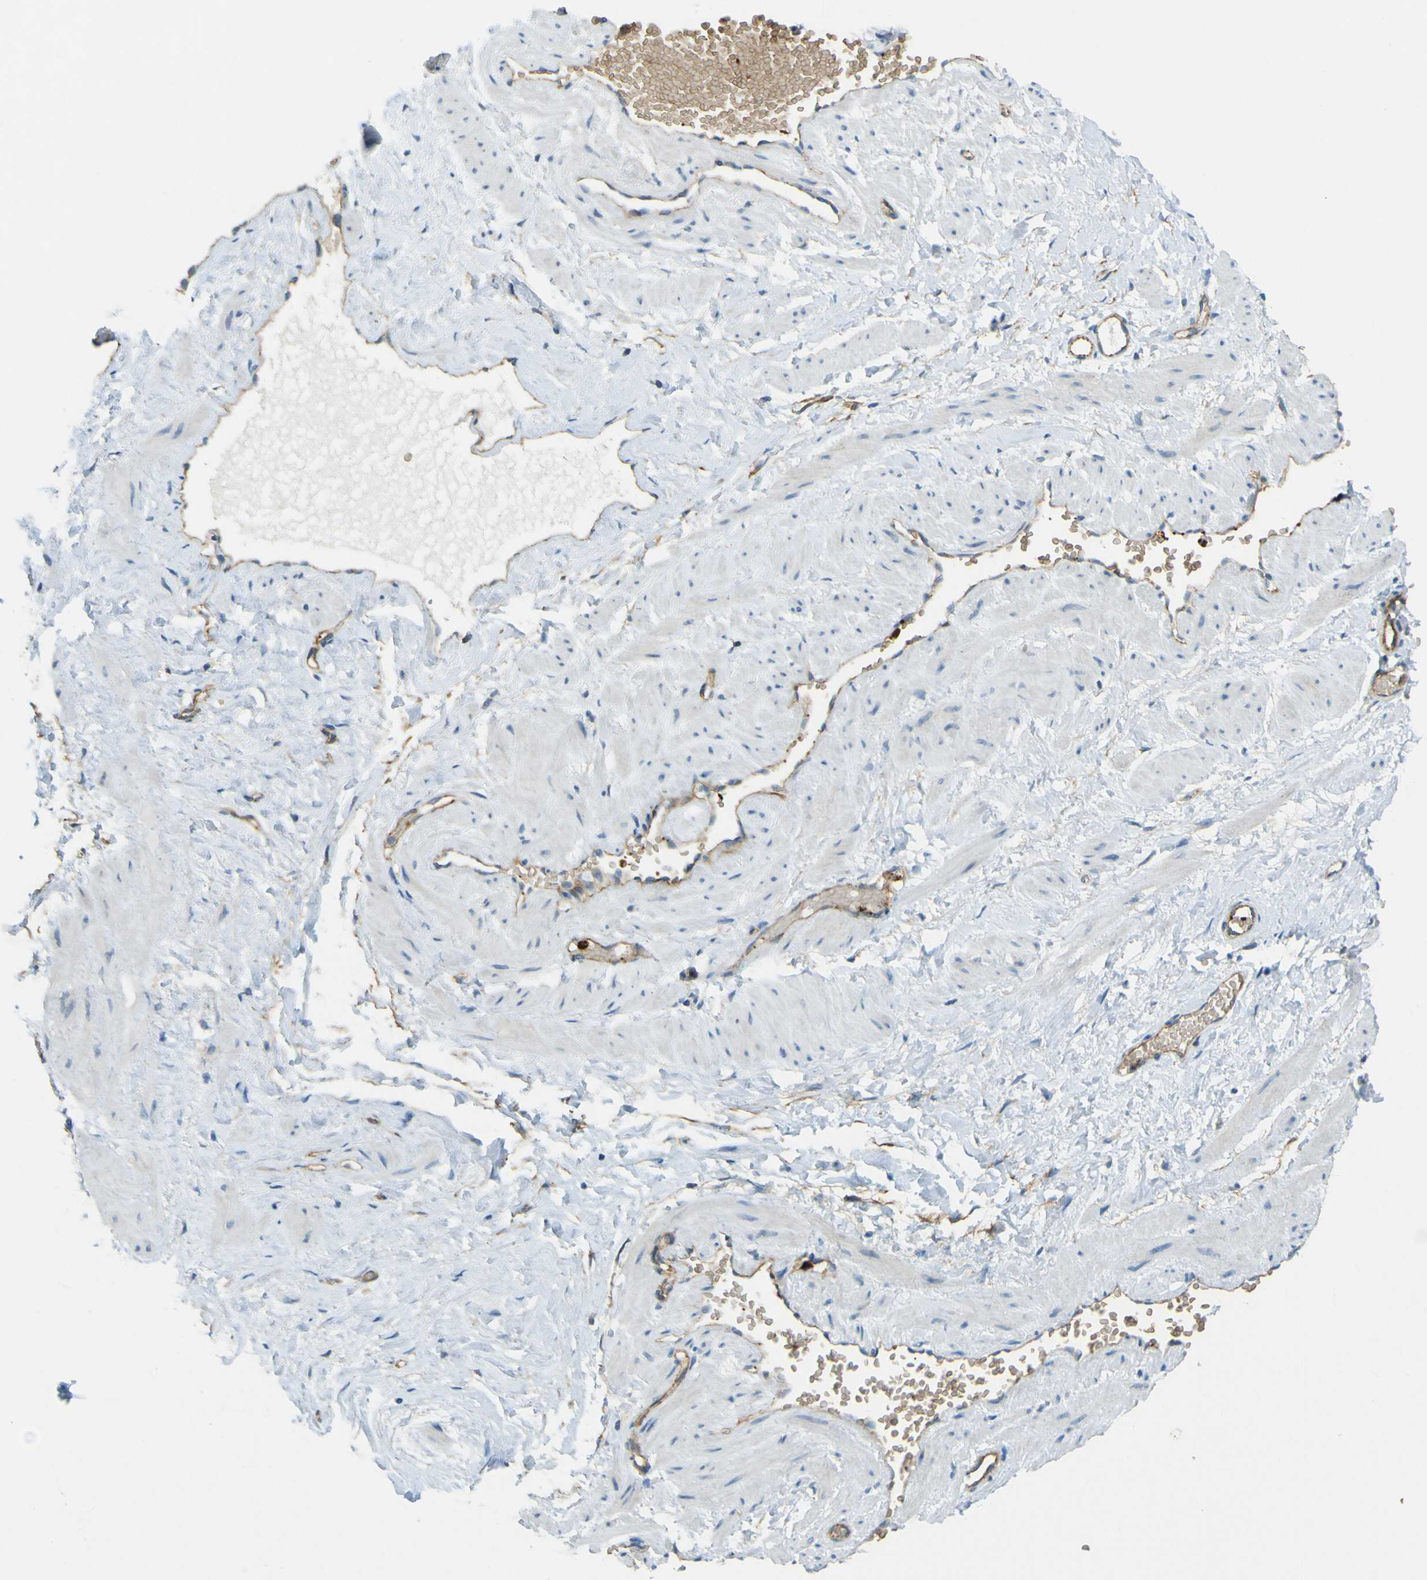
{"staining": {"intensity": "negative", "quantity": "none", "location": "none"}, "tissue": "adipose tissue", "cell_type": "Adipocytes", "image_type": "normal", "snomed": [{"axis": "morphology", "description": "Normal tissue, NOS"}, {"axis": "topography", "description": "Soft tissue"}, {"axis": "topography", "description": "Vascular tissue"}], "caption": "Immunohistochemistry photomicrograph of benign human adipose tissue stained for a protein (brown), which reveals no expression in adipocytes.", "gene": "PLXDC1", "patient": {"sex": "female", "age": 35}}